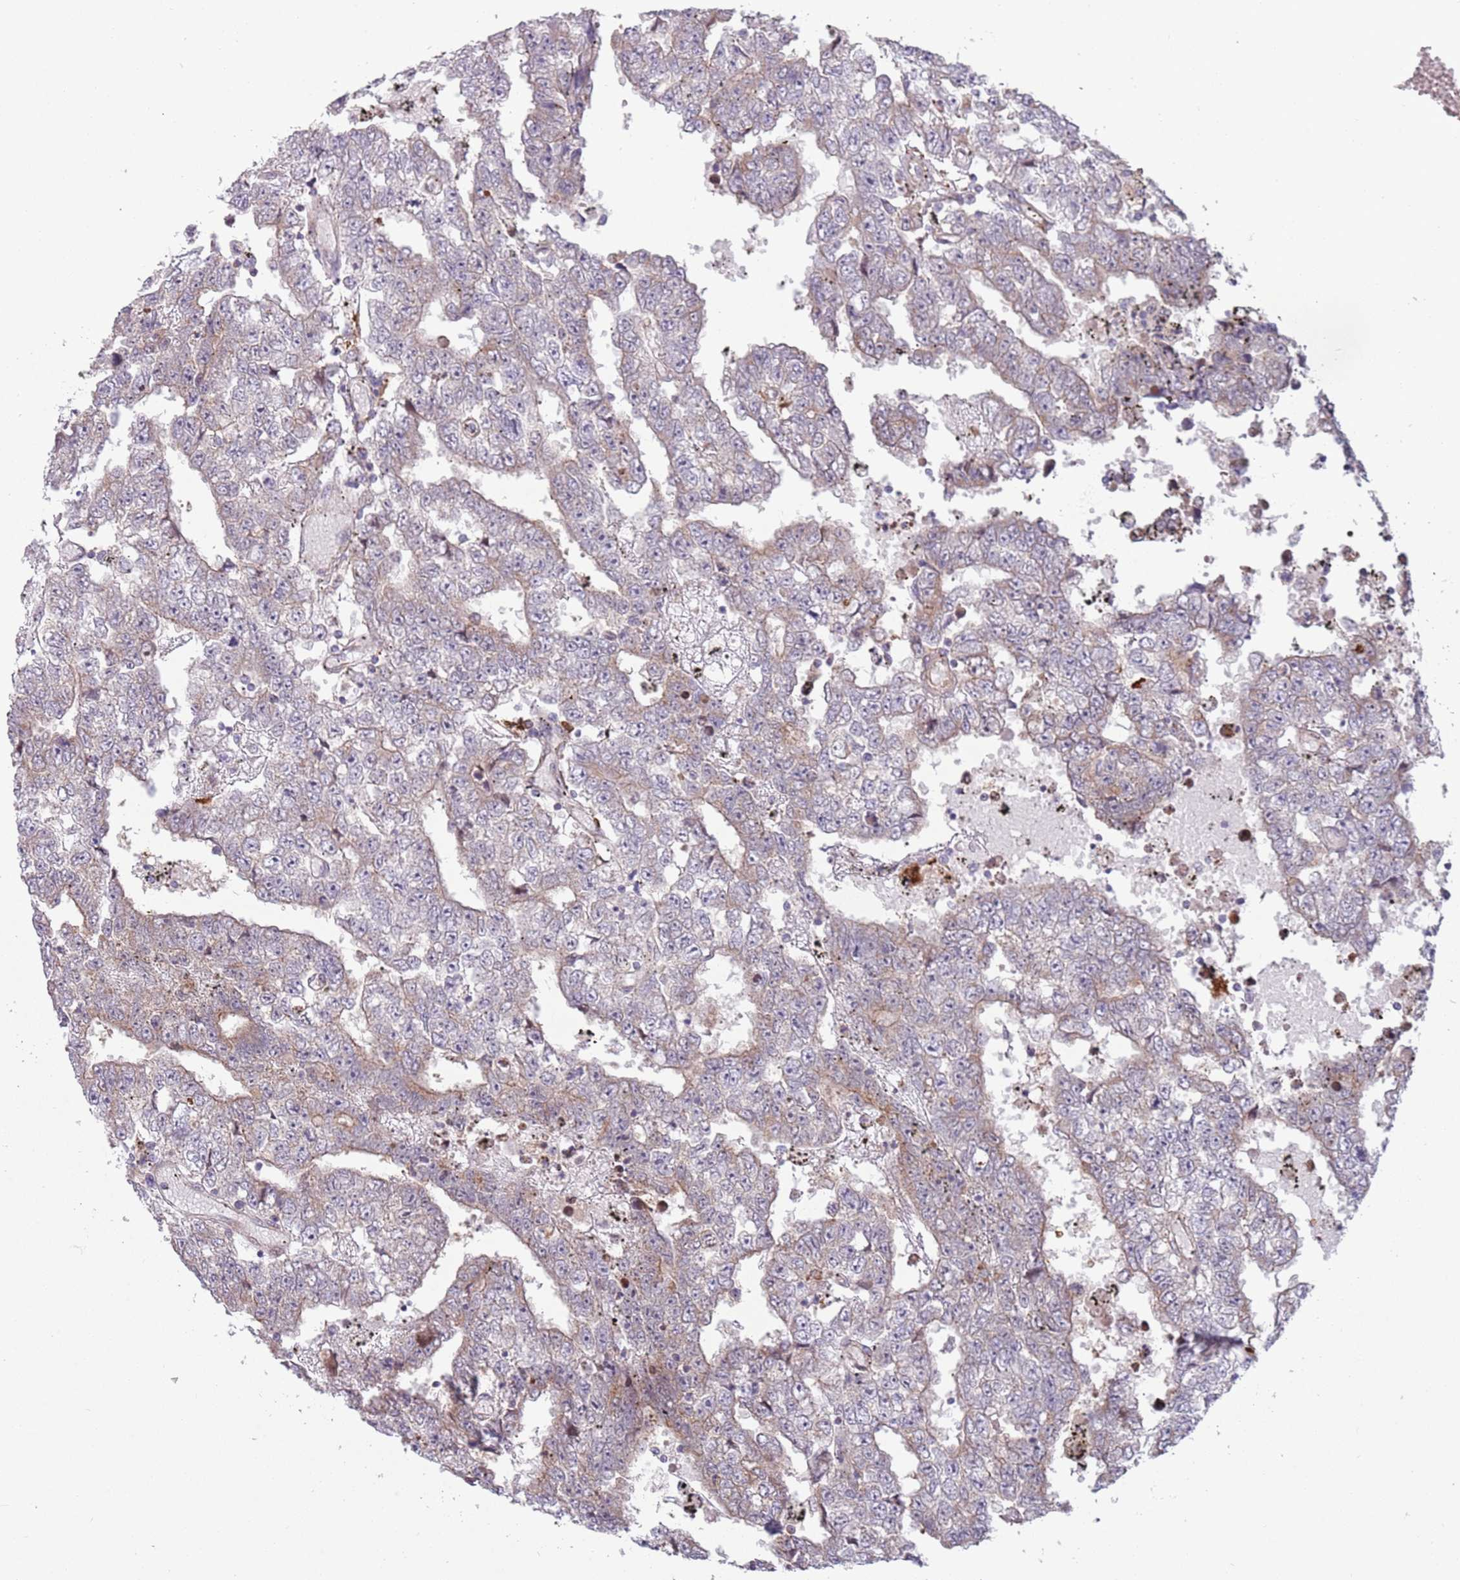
{"staining": {"intensity": "negative", "quantity": "none", "location": "none"}, "tissue": "testis cancer", "cell_type": "Tumor cells", "image_type": "cancer", "snomed": [{"axis": "morphology", "description": "Carcinoma, Embryonal, NOS"}, {"axis": "topography", "description": "Testis"}], "caption": "High magnification brightfield microscopy of testis embryonal carcinoma stained with DAB (3,3'-diaminobenzidine) (brown) and counterstained with hematoxylin (blue): tumor cells show no significant positivity.", "gene": "CCDC150", "patient": {"sex": "male", "age": 25}}